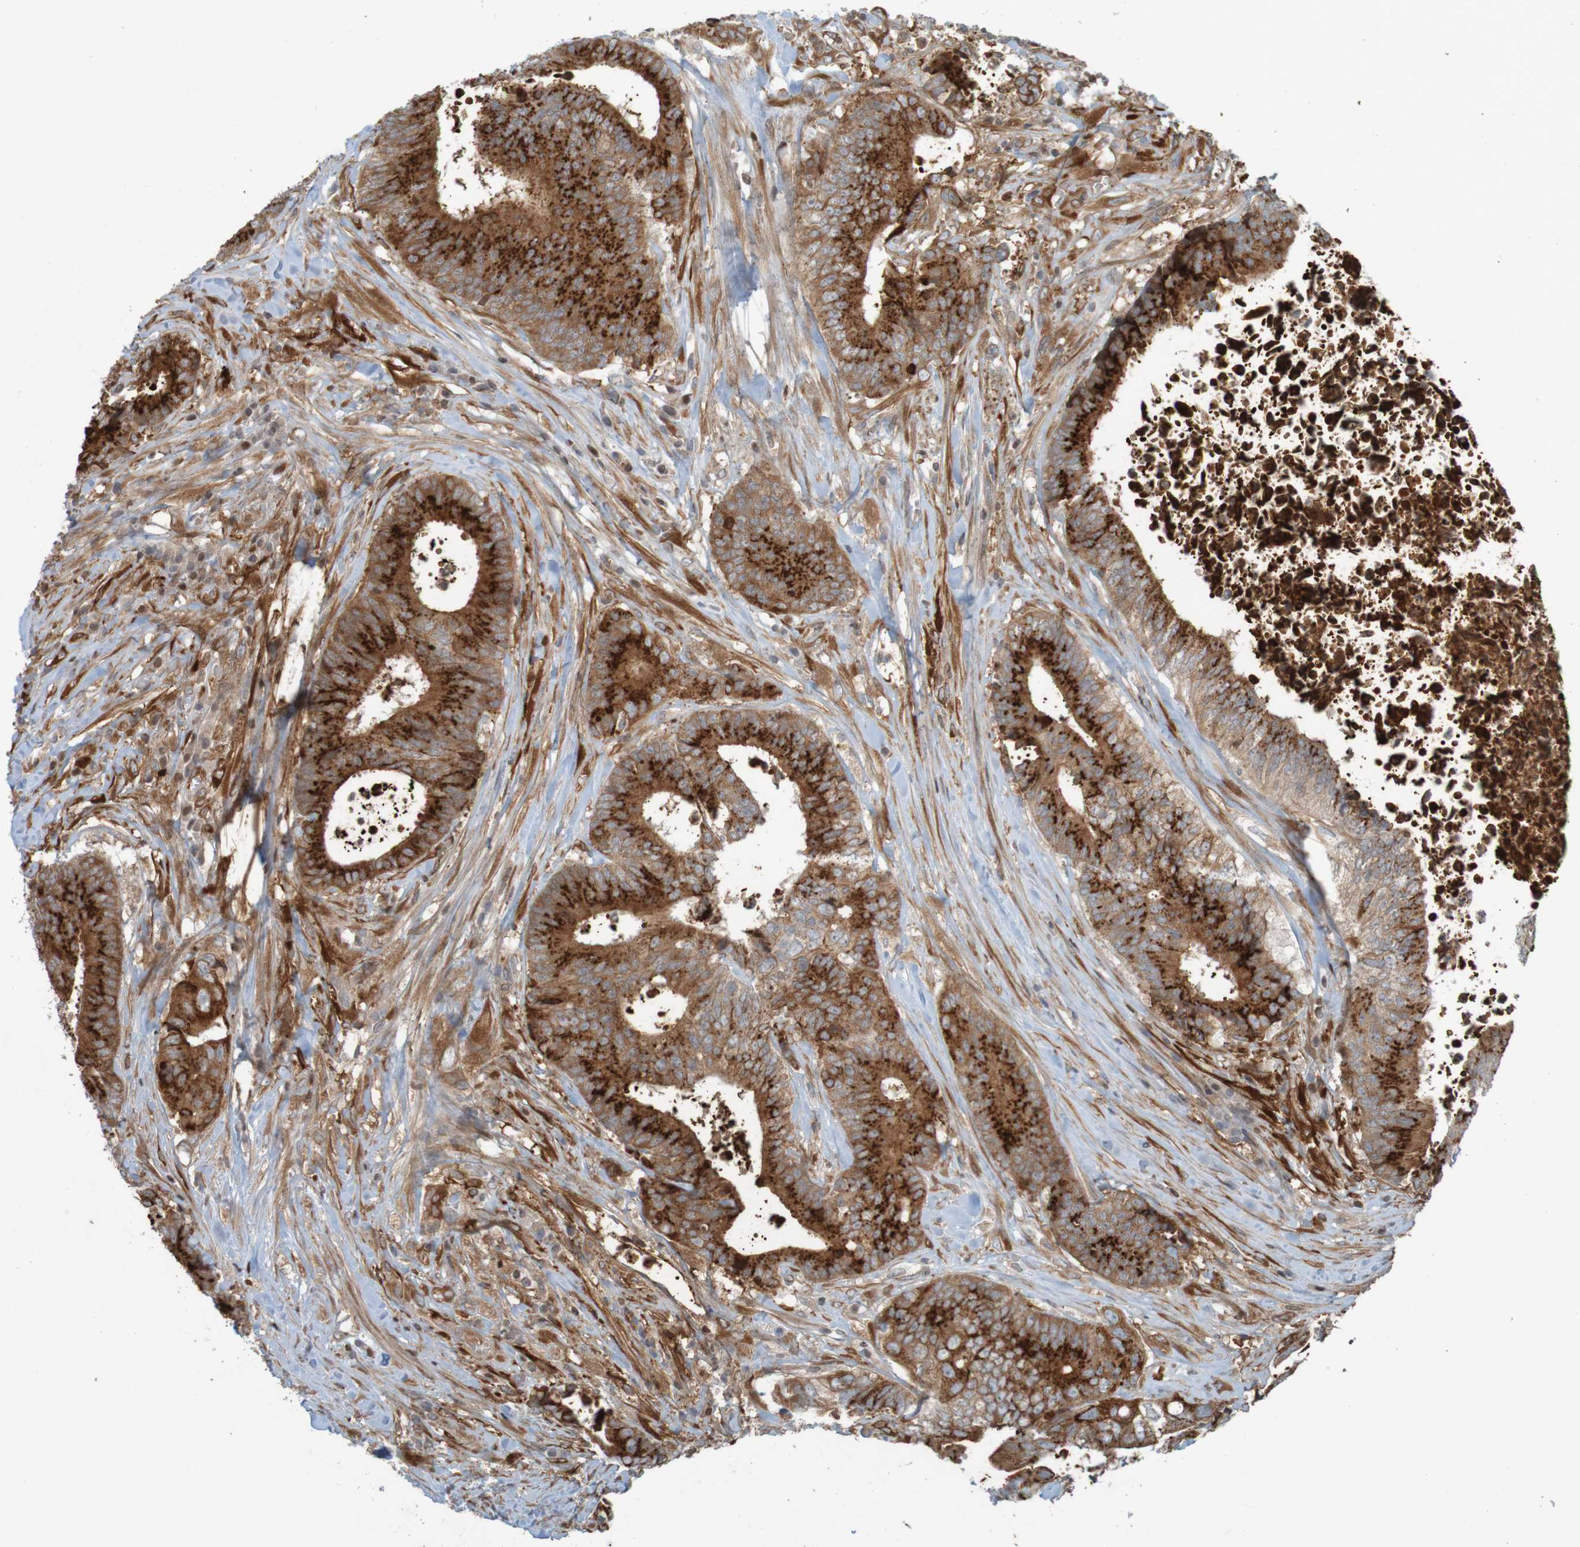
{"staining": {"intensity": "strong", "quantity": ">75%", "location": "cytoplasmic/membranous"}, "tissue": "colorectal cancer", "cell_type": "Tumor cells", "image_type": "cancer", "snomed": [{"axis": "morphology", "description": "Adenocarcinoma, NOS"}, {"axis": "topography", "description": "Rectum"}], "caption": "Protein analysis of adenocarcinoma (colorectal) tissue exhibits strong cytoplasmic/membranous staining in approximately >75% of tumor cells.", "gene": "GUCY1A1", "patient": {"sex": "male", "age": 72}}